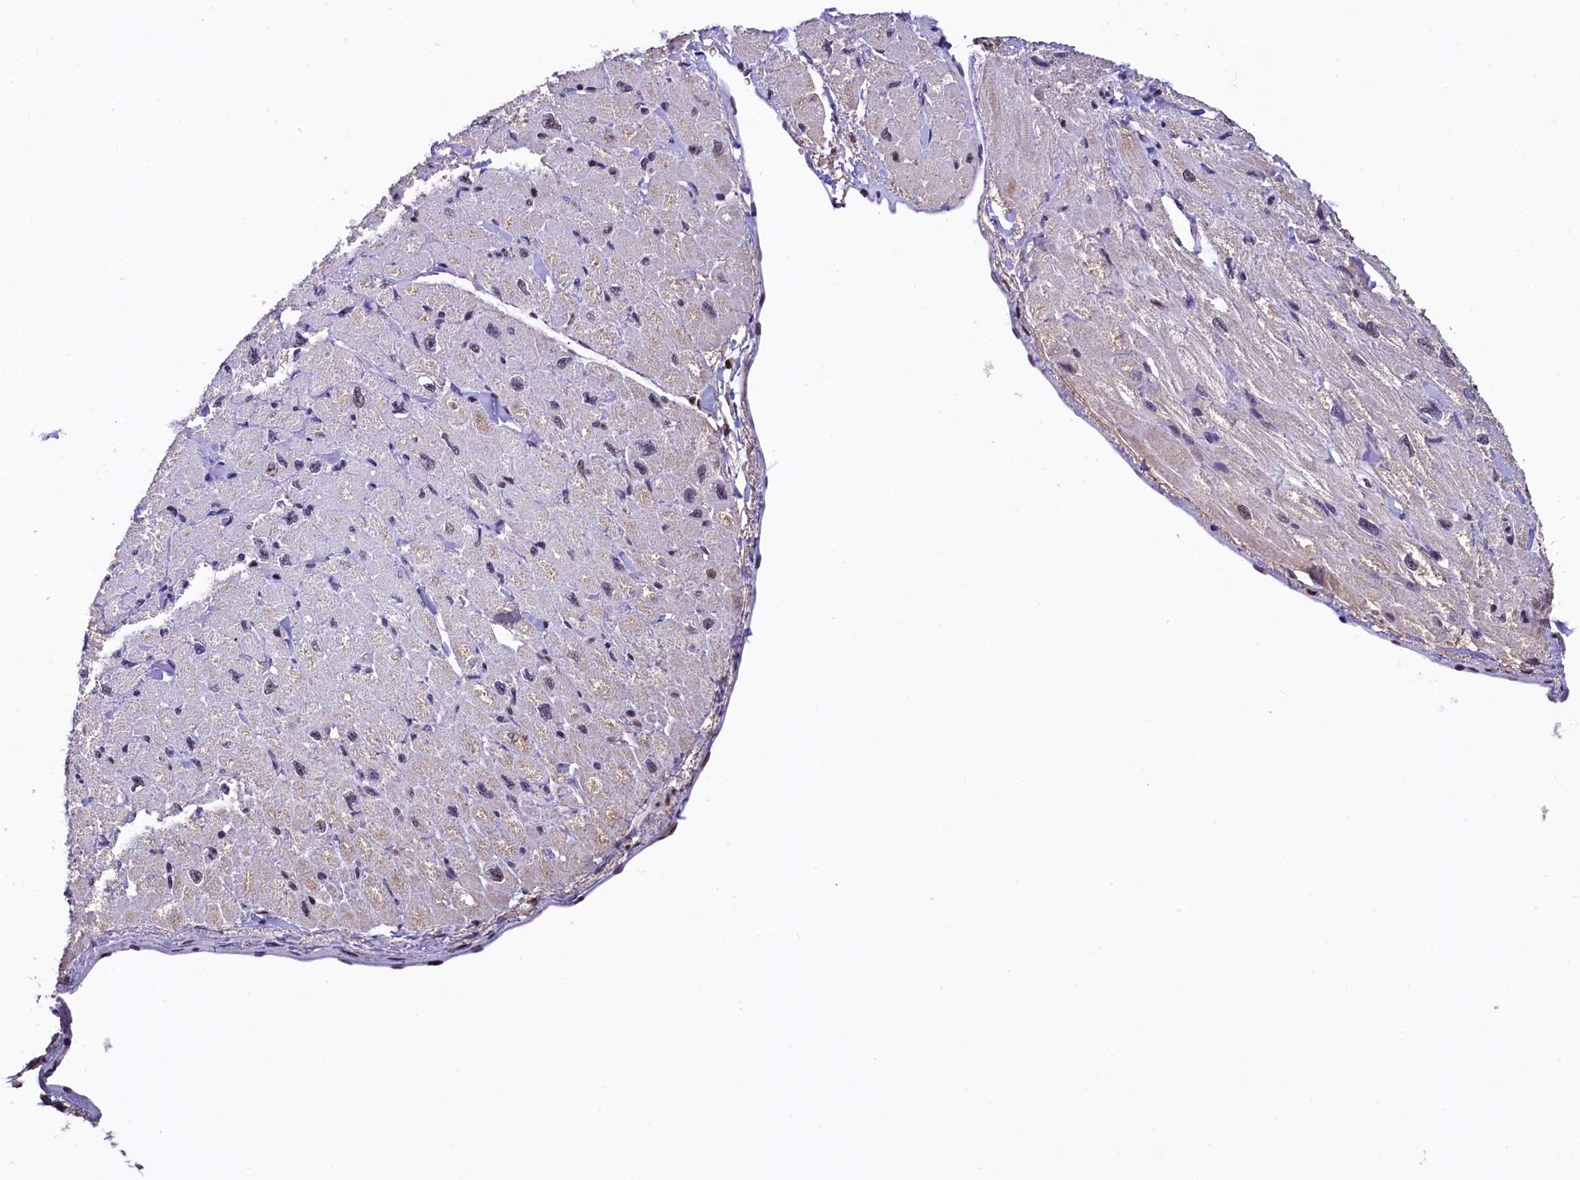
{"staining": {"intensity": "negative", "quantity": "none", "location": "none"}, "tissue": "heart muscle", "cell_type": "Cardiomyocytes", "image_type": "normal", "snomed": [{"axis": "morphology", "description": "Normal tissue, NOS"}, {"axis": "topography", "description": "Heart"}], "caption": "Histopathology image shows no protein expression in cardiomyocytes of normal heart muscle.", "gene": "HECTD4", "patient": {"sex": "male", "age": 65}}